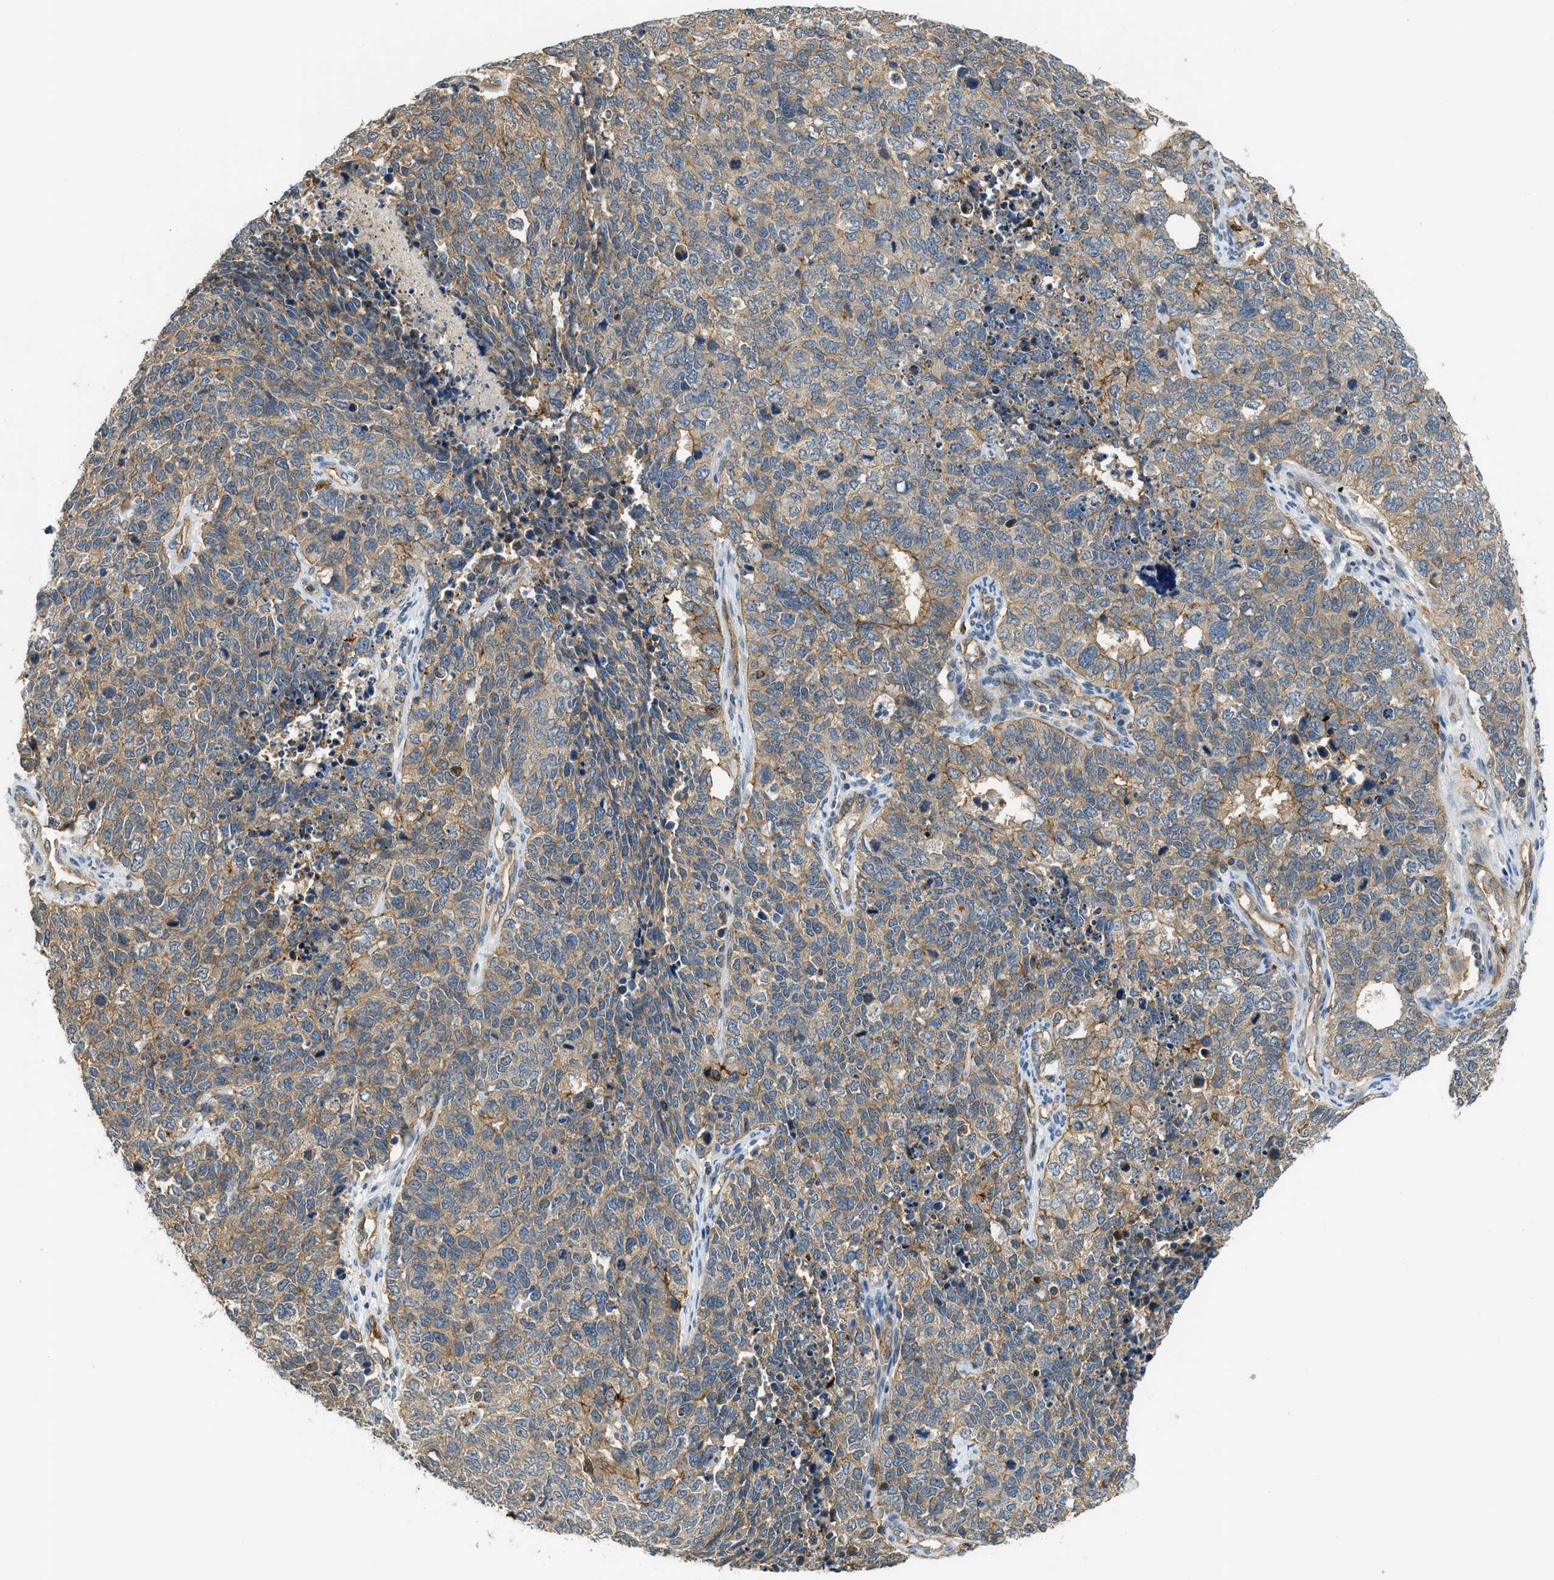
{"staining": {"intensity": "moderate", "quantity": "25%-75%", "location": "cytoplasmic/membranous"}, "tissue": "cervical cancer", "cell_type": "Tumor cells", "image_type": "cancer", "snomed": [{"axis": "morphology", "description": "Squamous cell carcinoma, NOS"}, {"axis": "topography", "description": "Cervix"}], "caption": "The histopathology image exhibits immunohistochemical staining of squamous cell carcinoma (cervical). There is moderate cytoplasmic/membranous expression is identified in about 25%-75% of tumor cells.", "gene": "CBLB", "patient": {"sex": "female", "age": 63}}